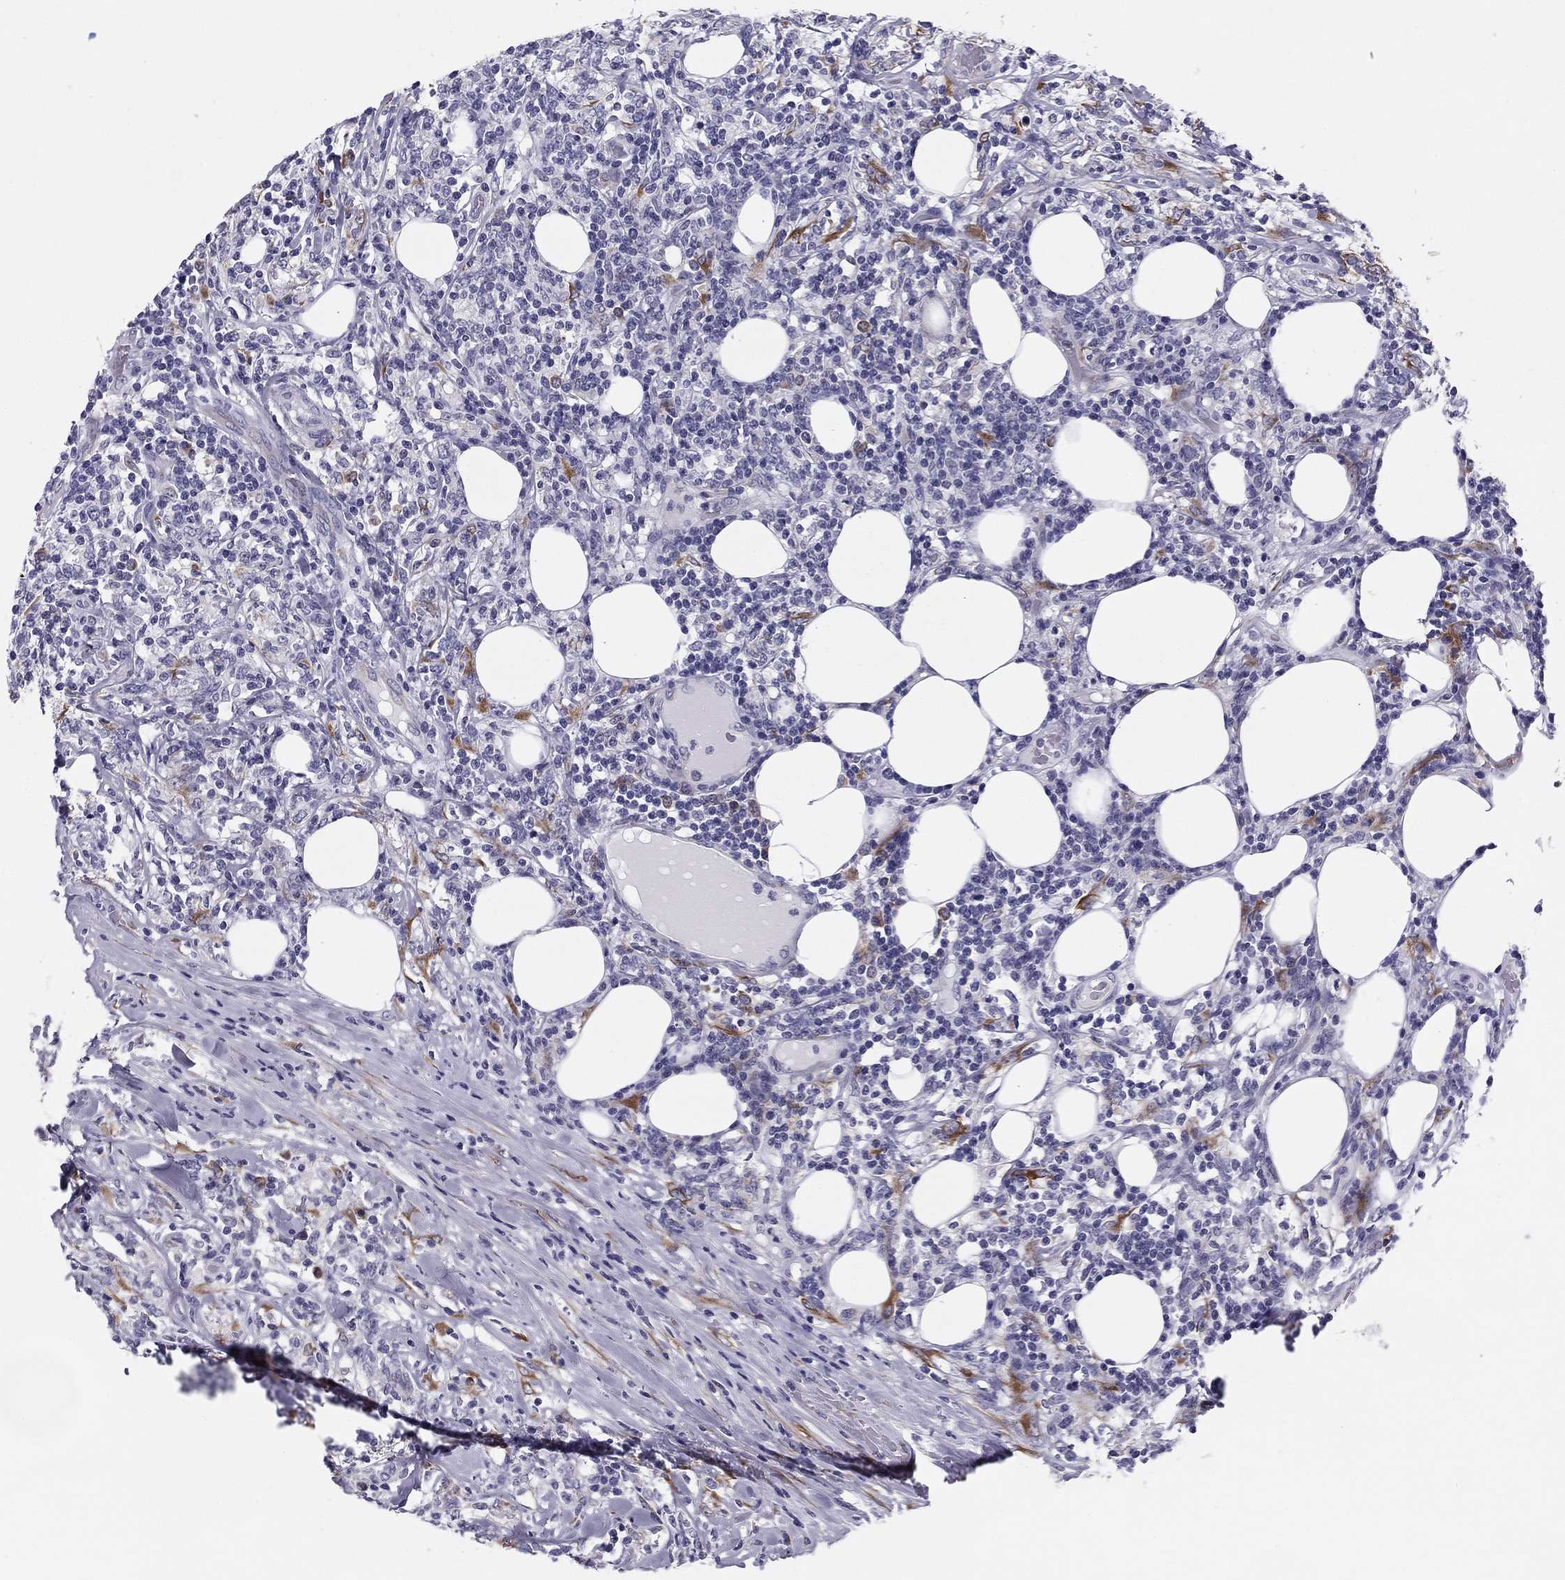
{"staining": {"intensity": "moderate", "quantity": "<25%", "location": "cytoplasmic/membranous"}, "tissue": "lymphoma", "cell_type": "Tumor cells", "image_type": "cancer", "snomed": [{"axis": "morphology", "description": "Malignant lymphoma, non-Hodgkin's type, High grade"}, {"axis": "topography", "description": "Lymph node"}], "caption": "The immunohistochemical stain shows moderate cytoplasmic/membranous expression in tumor cells of lymphoma tissue. Immunohistochemistry (ihc) stains the protein of interest in brown and the nuclei are stained blue.", "gene": "TMED3", "patient": {"sex": "female", "age": 84}}